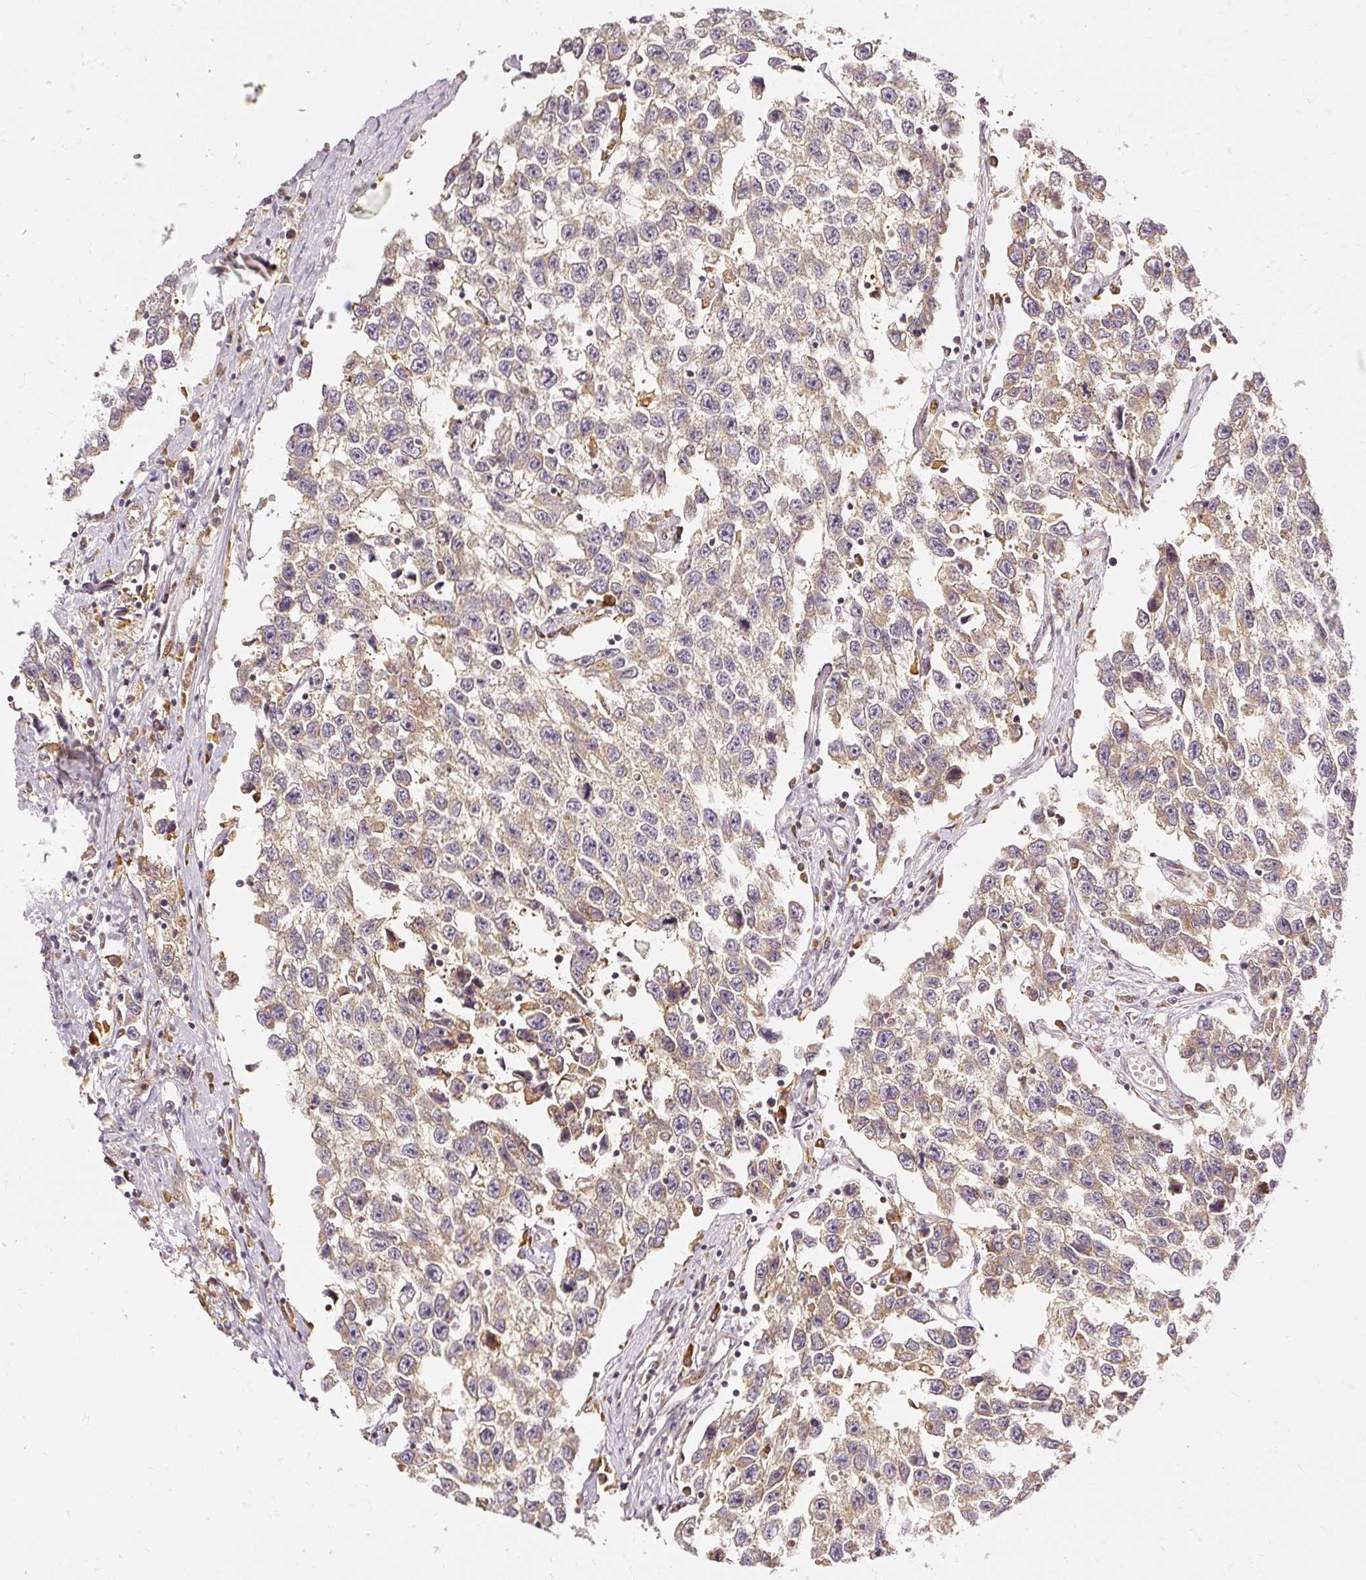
{"staining": {"intensity": "weak", "quantity": ">75%", "location": "cytoplasmic/membranous"}, "tissue": "testis cancer", "cell_type": "Tumor cells", "image_type": "cancer", "snomed": [{"axis": "morphology", "description": "Seminoma, NOS"}, {"axis": "topography", "description": "Testis"}], "caption": "There is low levels of weak cytoplasmic/membranous expression in tumor cells of seminoma (testis), as demonstrated by immunohistochemical staining (brown color).", "gene": "NAPA", "patient": {"sex": "male", "age": 33}}